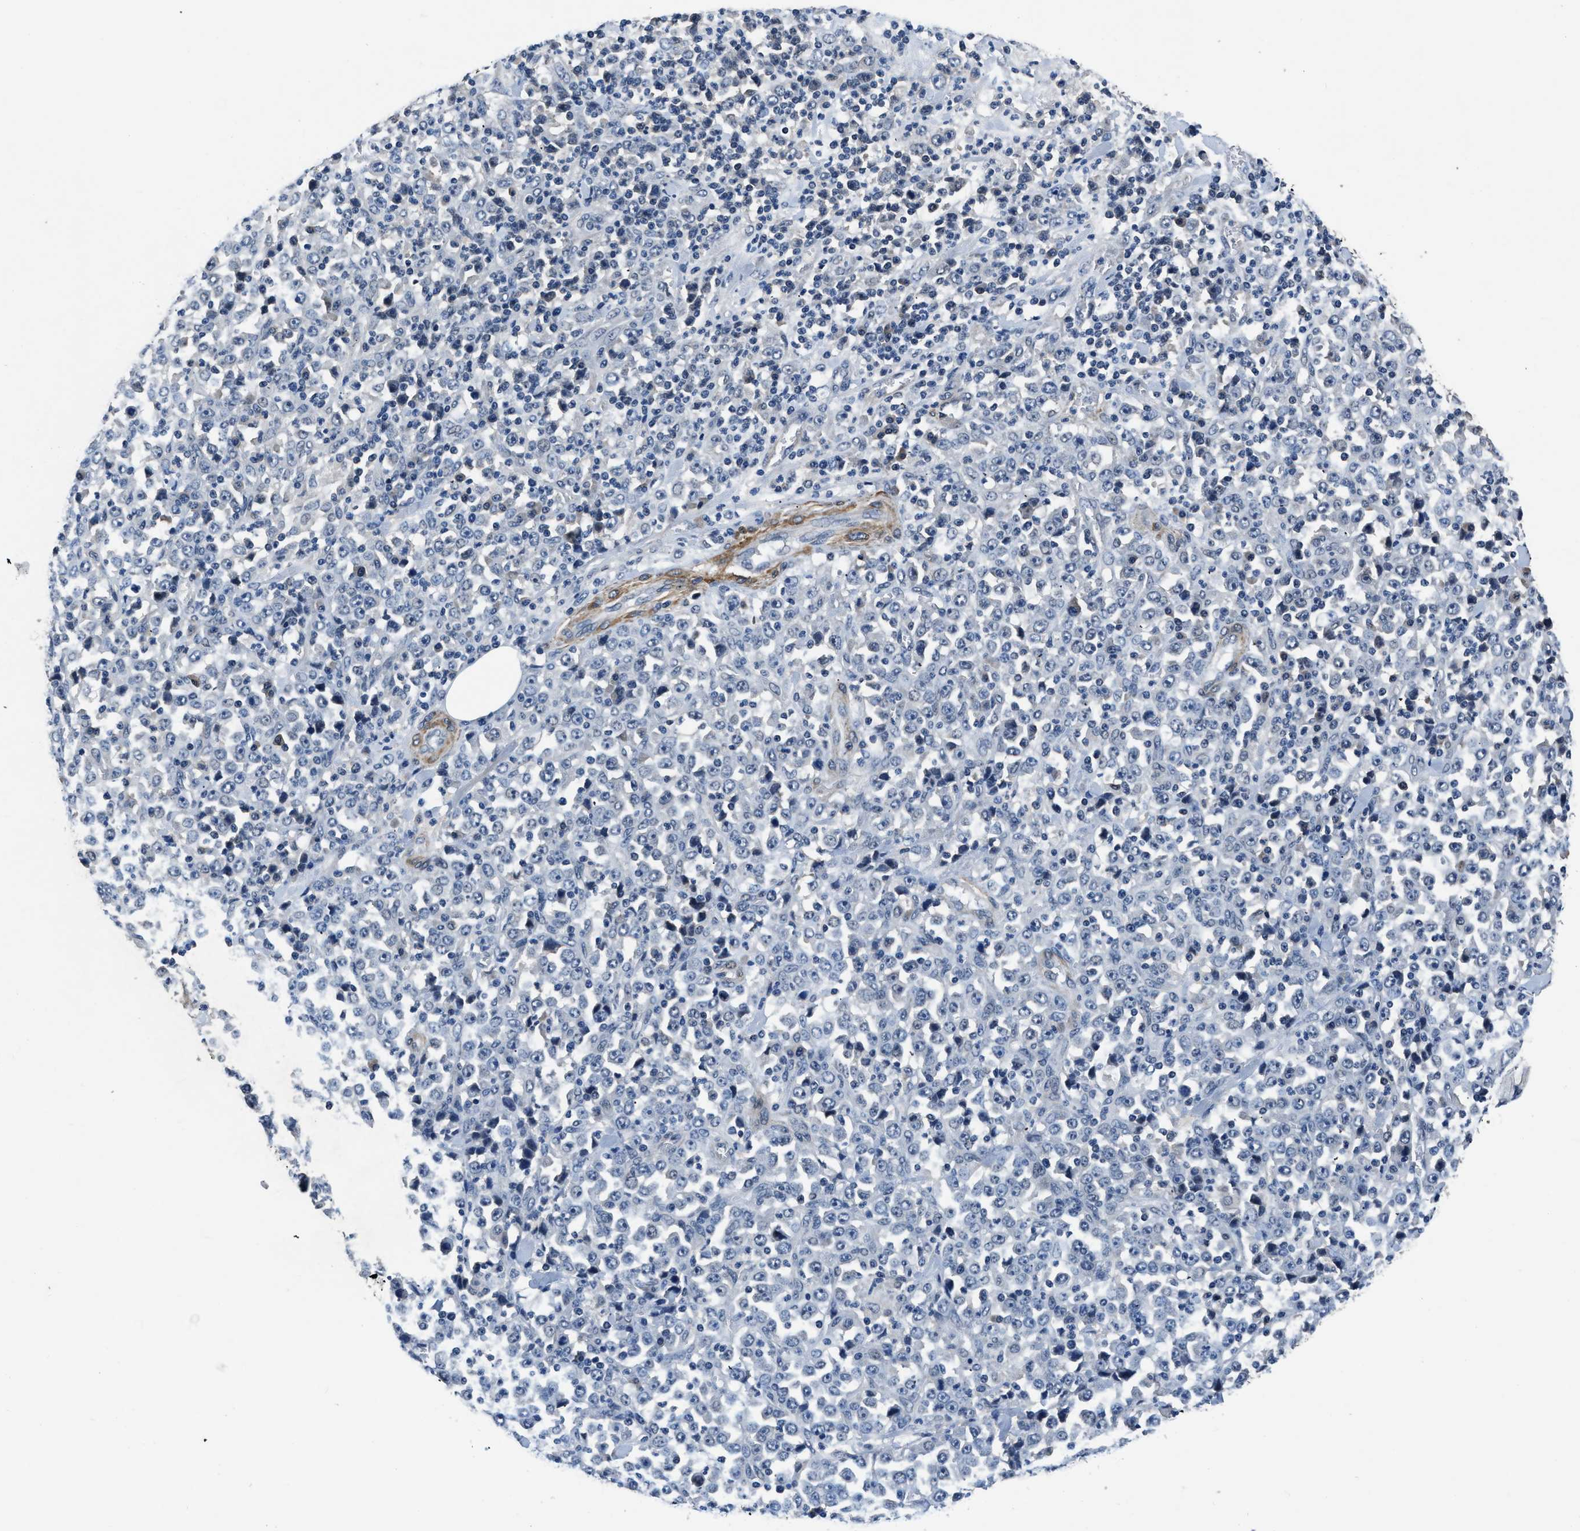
{"staining": {"intensity": "negative", "quantity": "none", "location": "none"}, "tissue": "stomach cancer", "cell_type": "Tumor cells", "image_type": "cancer", "snomed": [{"axis": "morphology", "description": "Normal tissue, NOS"}, {"axis": "morphology", "description": "Adenocarcinoma, NOS"}, {"axis": "topography", "description": "Stomach, upper"}, {"axis": "topography", "description": "Stomach"}], "caption": "Stomach cancer (adenocarcinoma) was stained to show a protein in brown. There is no significant positivity in tumor cells.", "gene": "LANCL2", "patient": {"sex": "male", "age": 59}}